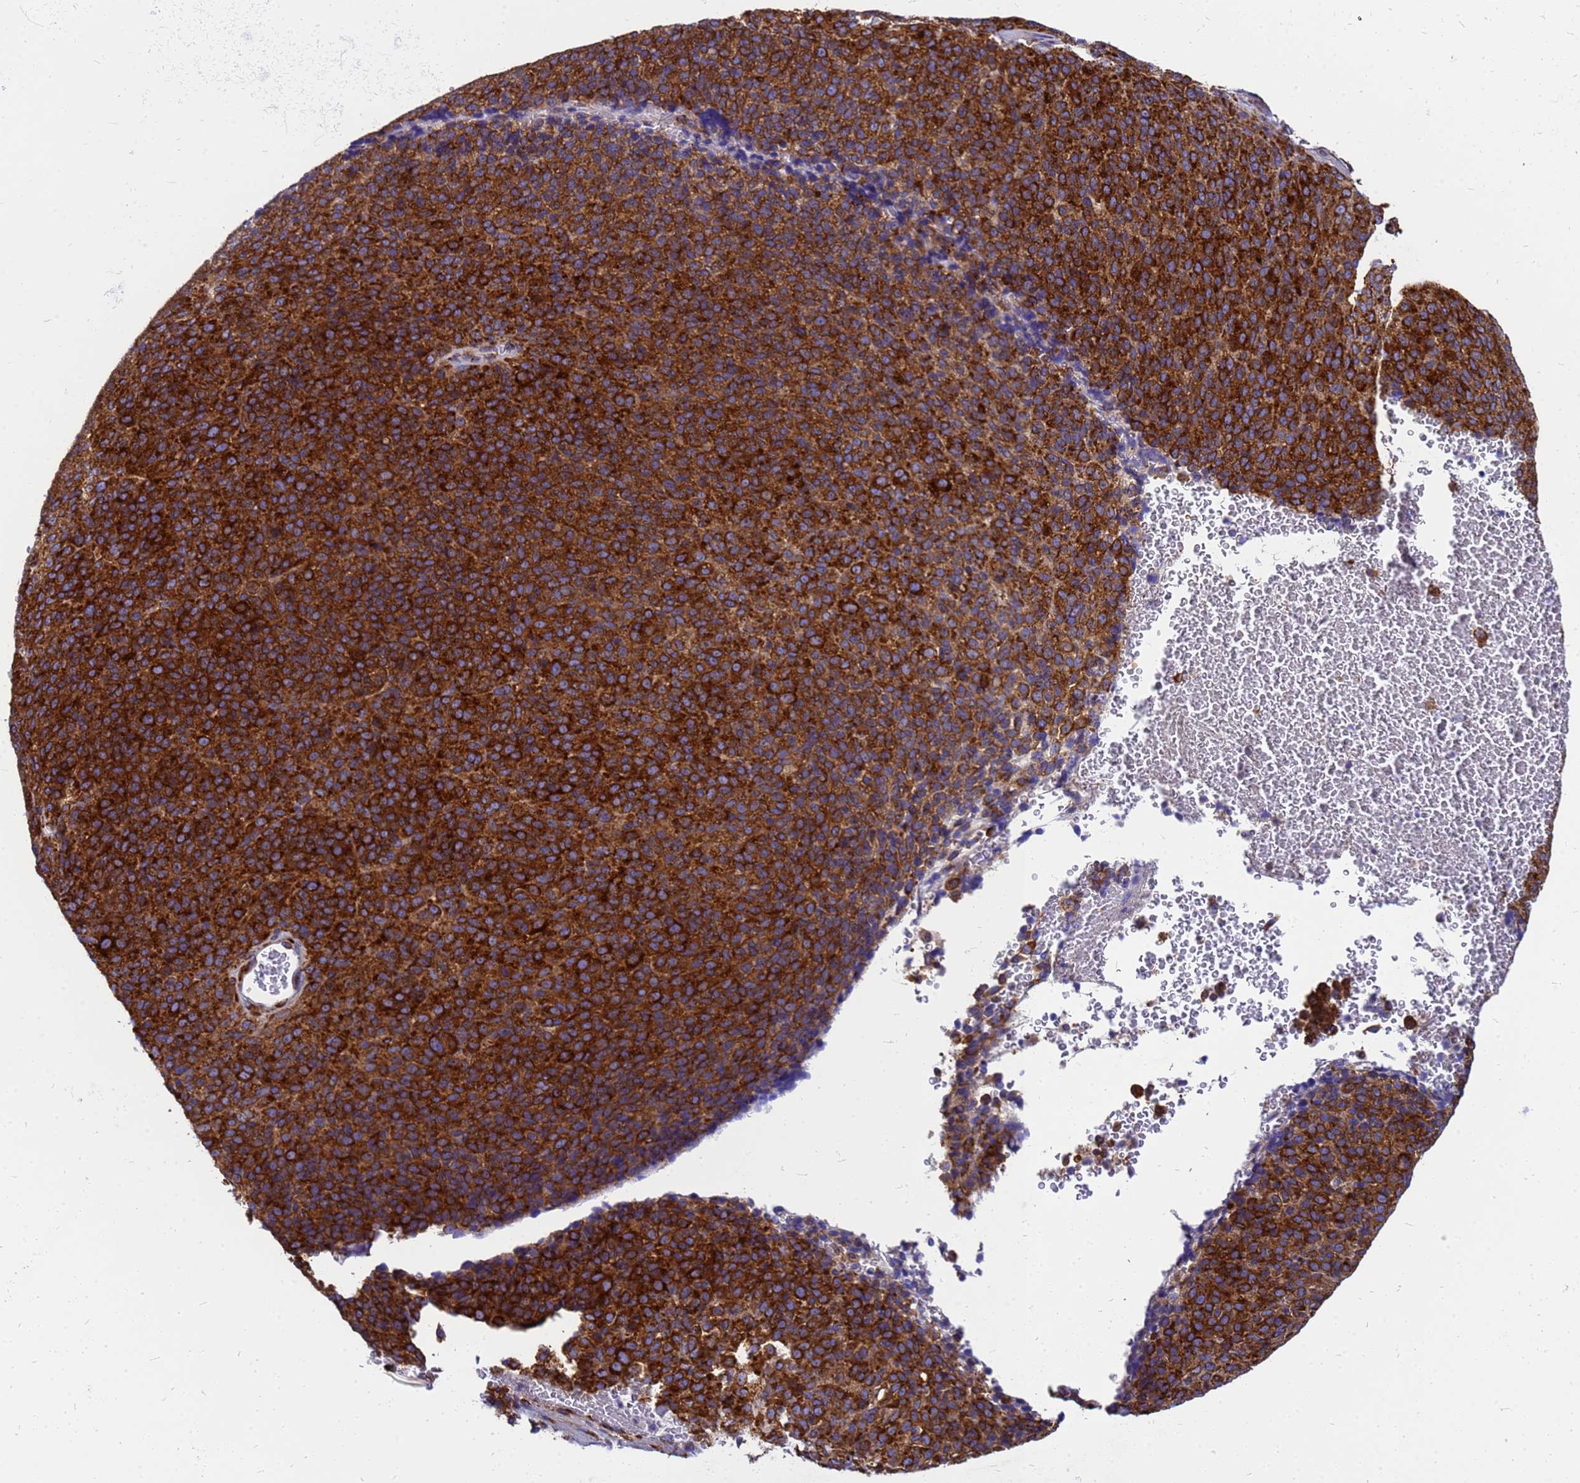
{"staining": {"intensity": "strong", "quantity": ">75%", "location": "cytoplasmic/membranous"}, "tissue": "melanoma", "cell_type": "Tumor cells", "image_type": "cancer", "snomed": [{"axis": "morphology", "description": "Malignant melanoma, Metastatic site"}, {"axis": "topography", "description": "Brain"}], "caption": "The image reveals immunohistochemical staining of malignant melanoma (metastatic site). There is strong cytoplasmic/membranous expression is identified in approximately >75% of tumor cells. Using DAB (3,3'-diaminobenzidine) (brown) and hematoxylin (blue) stains, captured at high magnification using brightfield microscopy.", "gene": "EEF1D", "patient": {"sex": "female", "age": 56}}